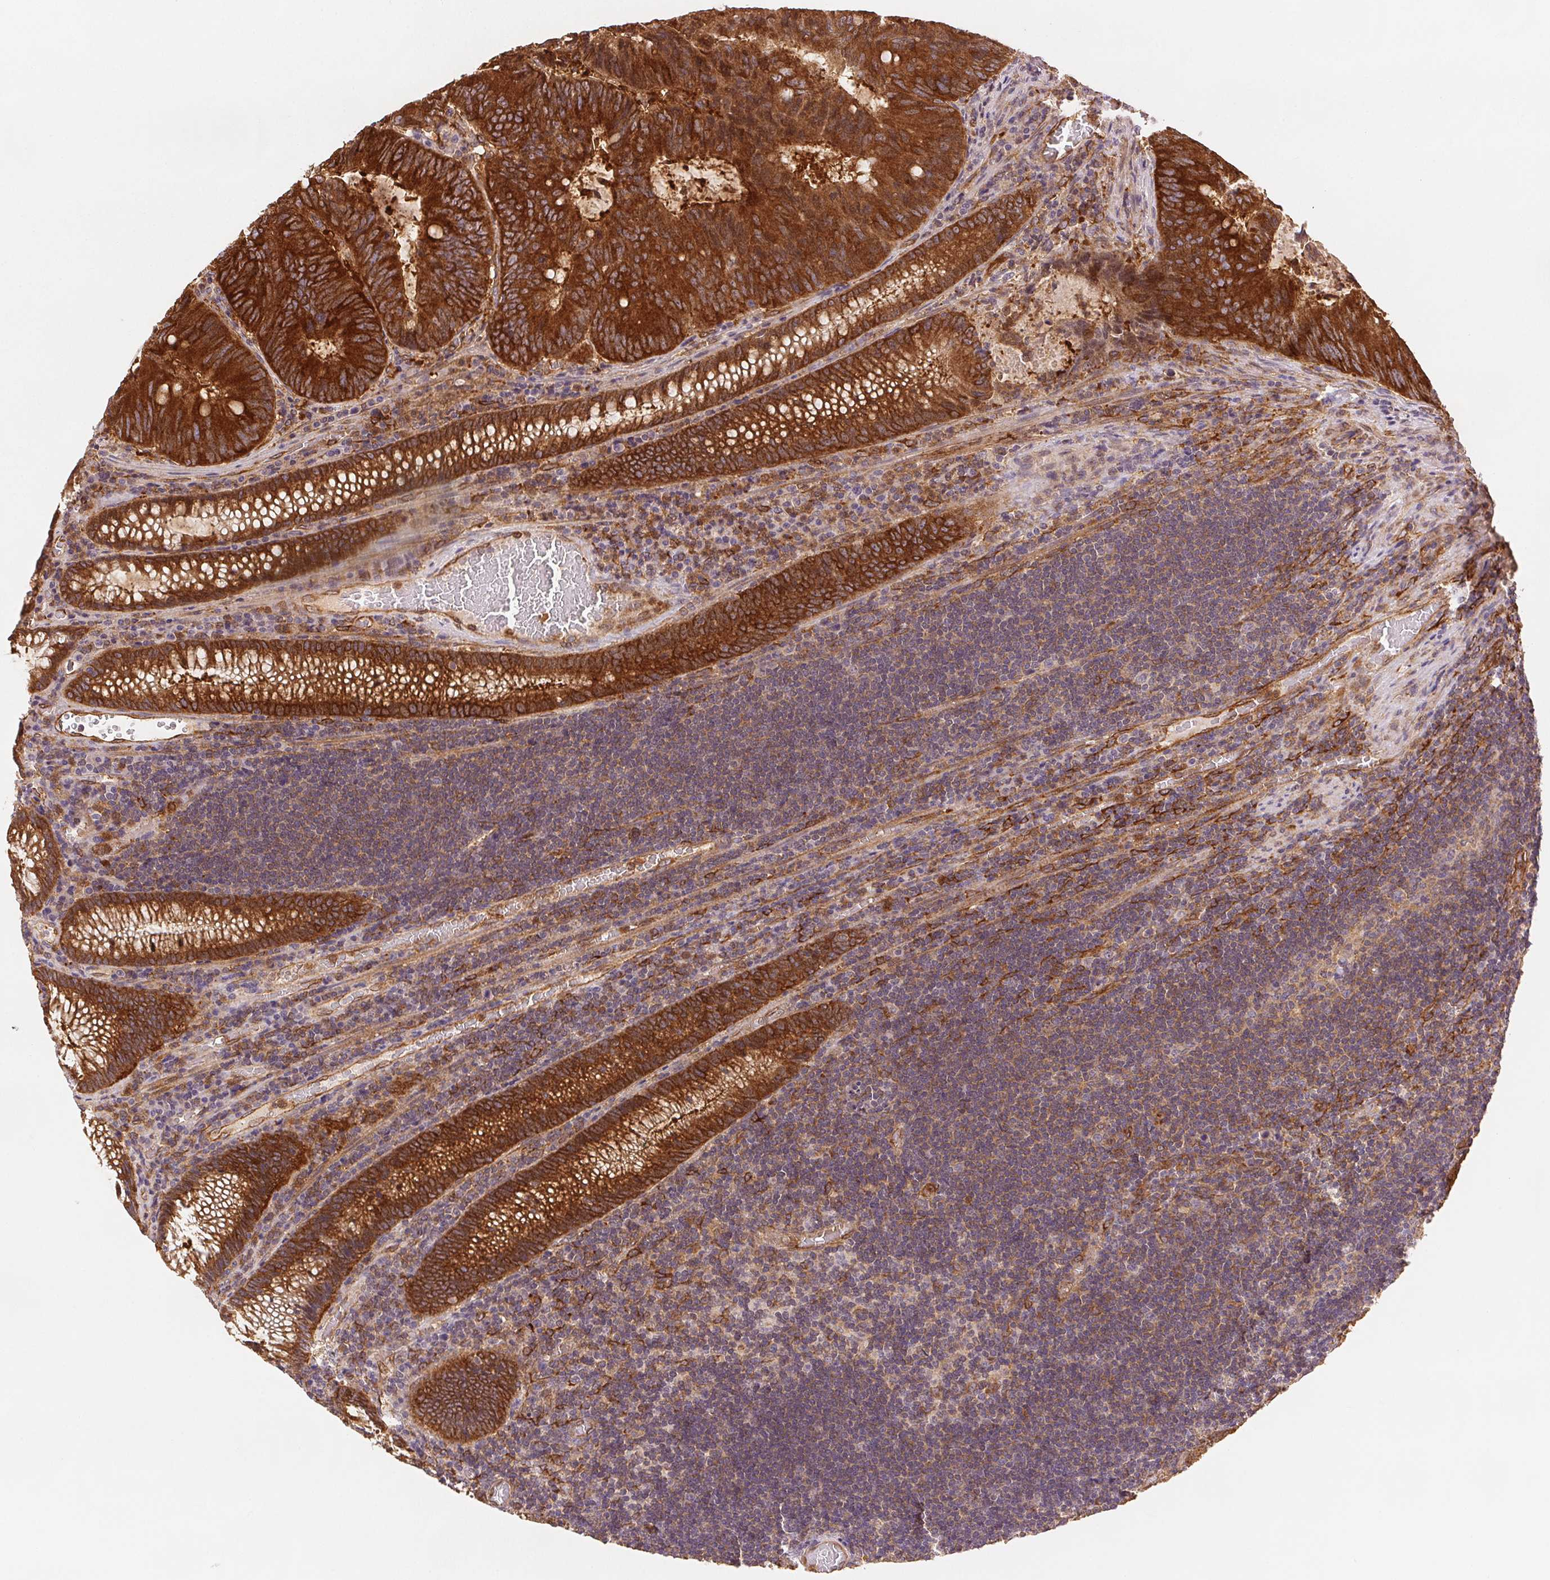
{"staining": {"intensity": "strong", "quantity": ">75%", "location": "cytoplasmic/membranous"}, "tissue": "colorectal cancer", "cell_type": "Tumor cells", "image_type": "cancer", "snomed": [{"axis": "morphology", "description": "Adenocarcinoma, NOS"}, {"axis": "topography", "description": "Colon"}], "caption": "Protein staining by immunohistochemistry (IHC) demonstrates strong cytoplasmic/membranous expression in about >75% of tumor cells in adenocarcinoma (colorectal).", "gene": "DIAPH2", "patient": {"sex": "male", "age": 67}}